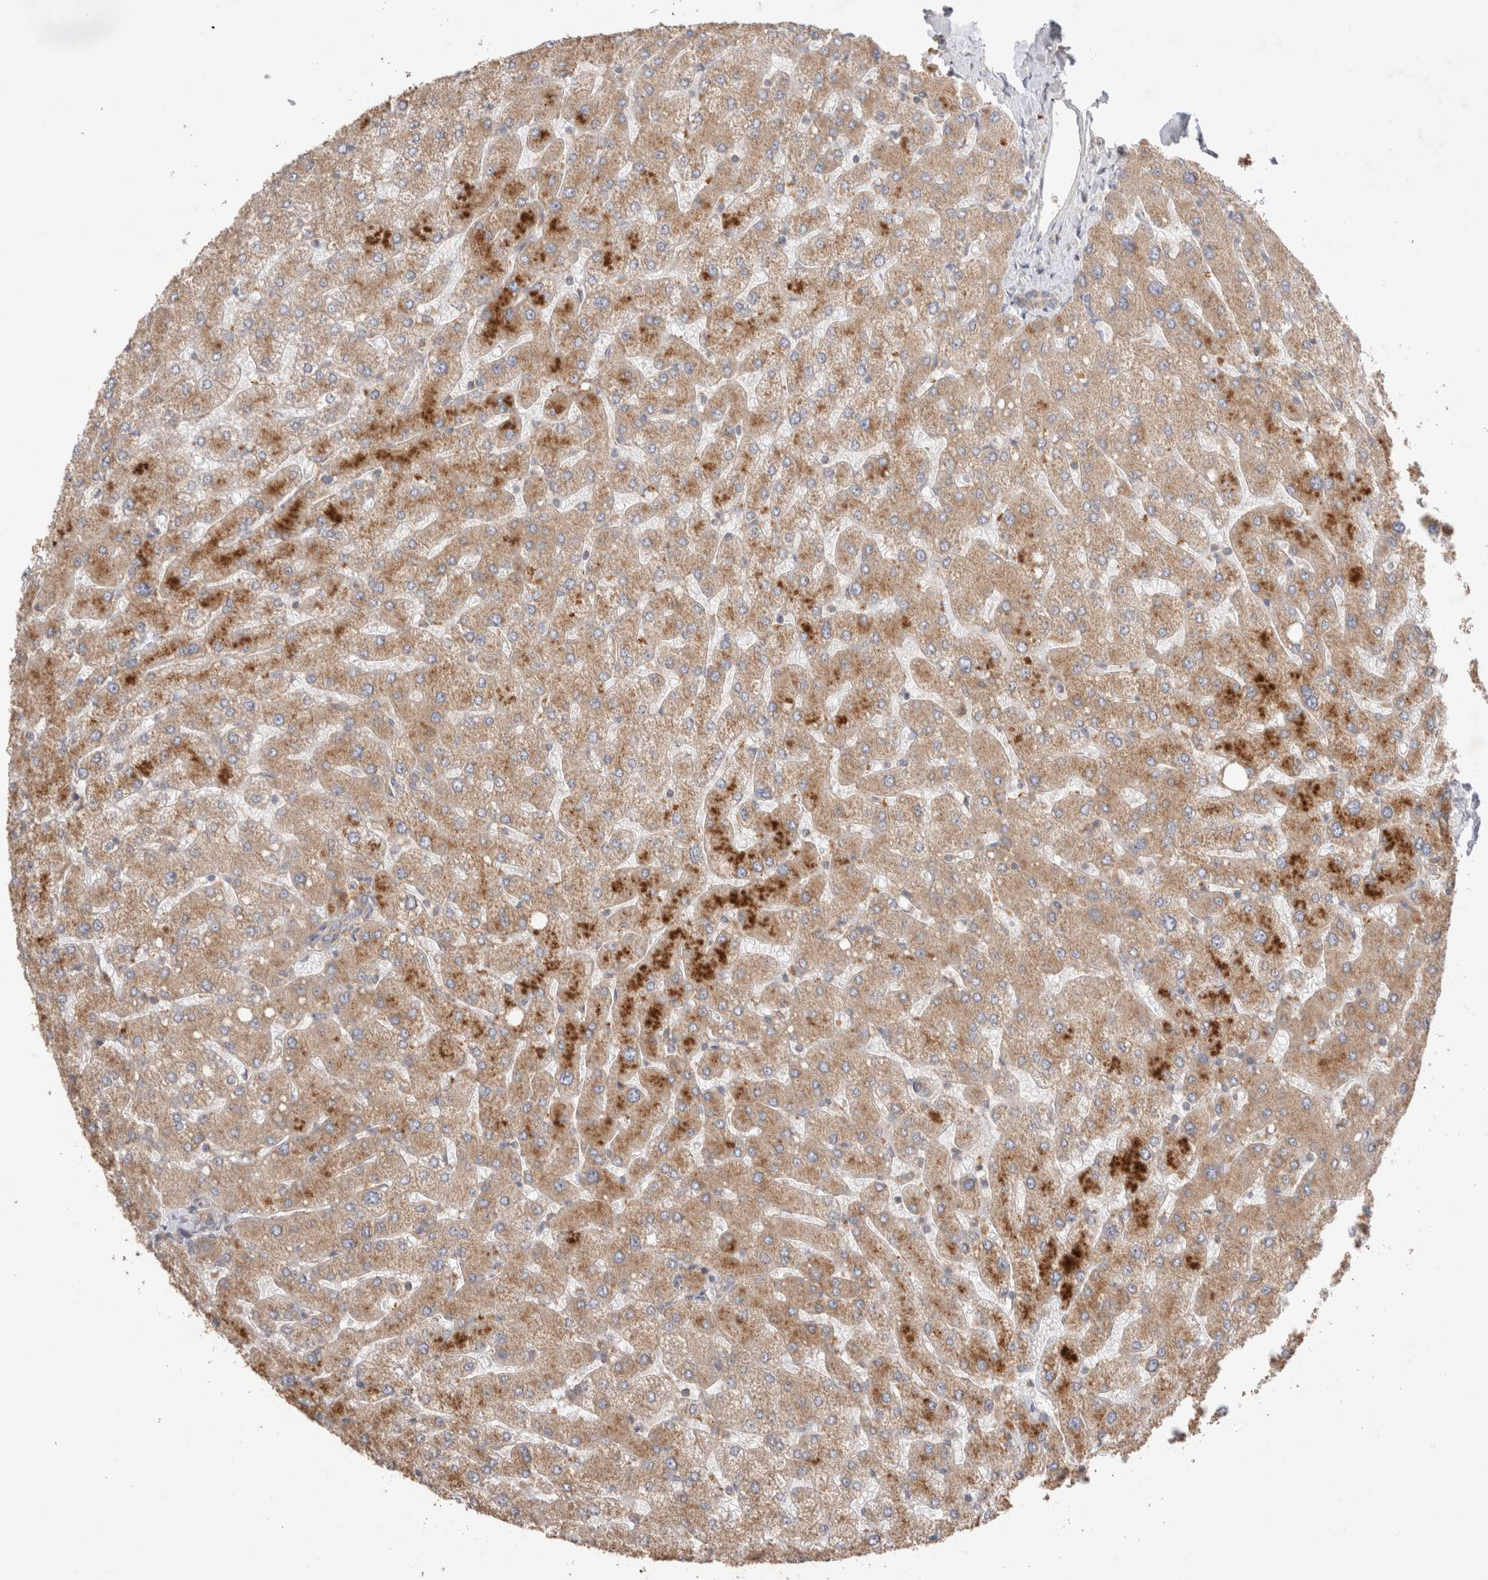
{"staining": {"intensity": "weak", "quantity": "<25%", "location": "cytoplasmic/membranous"}, "tissue": "liver", "cell_type": "Cholangiocytes", "image_type": "normal", "snomed": [{"axis": "morphology", "description": "Normal tissue, NOS"}, {"axis": "topography", "description": "Liver"}], "caption": "This micrograph is of unremarkable liver stained with immunohistochemistry to label a protein in brown with the nuclei are counter-stained blue. There is no staining in cholangiocytes.", "gene": "NPC1", "patient": {"sex": "male", "age": 55}}